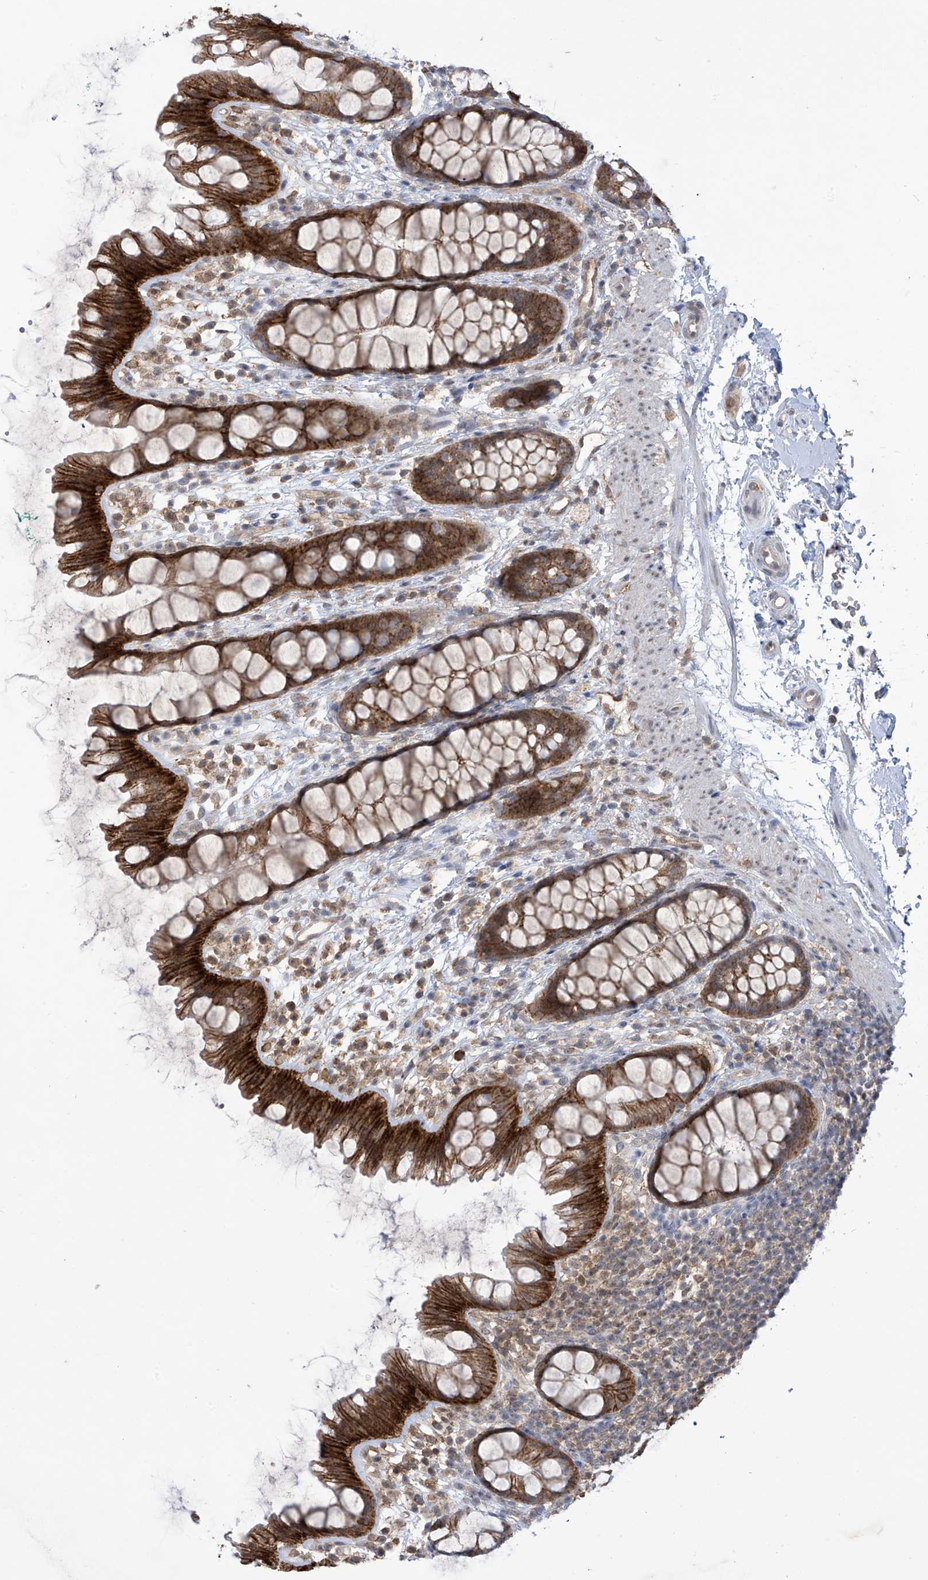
{"staining": {"intensity": "strong", "quantity": ">75%", "location": "cytoplasmic/membranous"}, "tissue": "rectum", "cell_type": "Glandular cells", "image_type": "normal", "snomed": [{"axis": "morphology", "description": "Normal tissue, NOS"}, {"axis": "topography", "description": "Rectum"}], "caption": "Immunohistochemical staining of normal human rectum exhibits high levels of strong cytoplasmic/membranous positivity in approximately >75% of glandular cells.", "gene": "KIAA1522", "patient": {"sex": "female", "age": 65}}